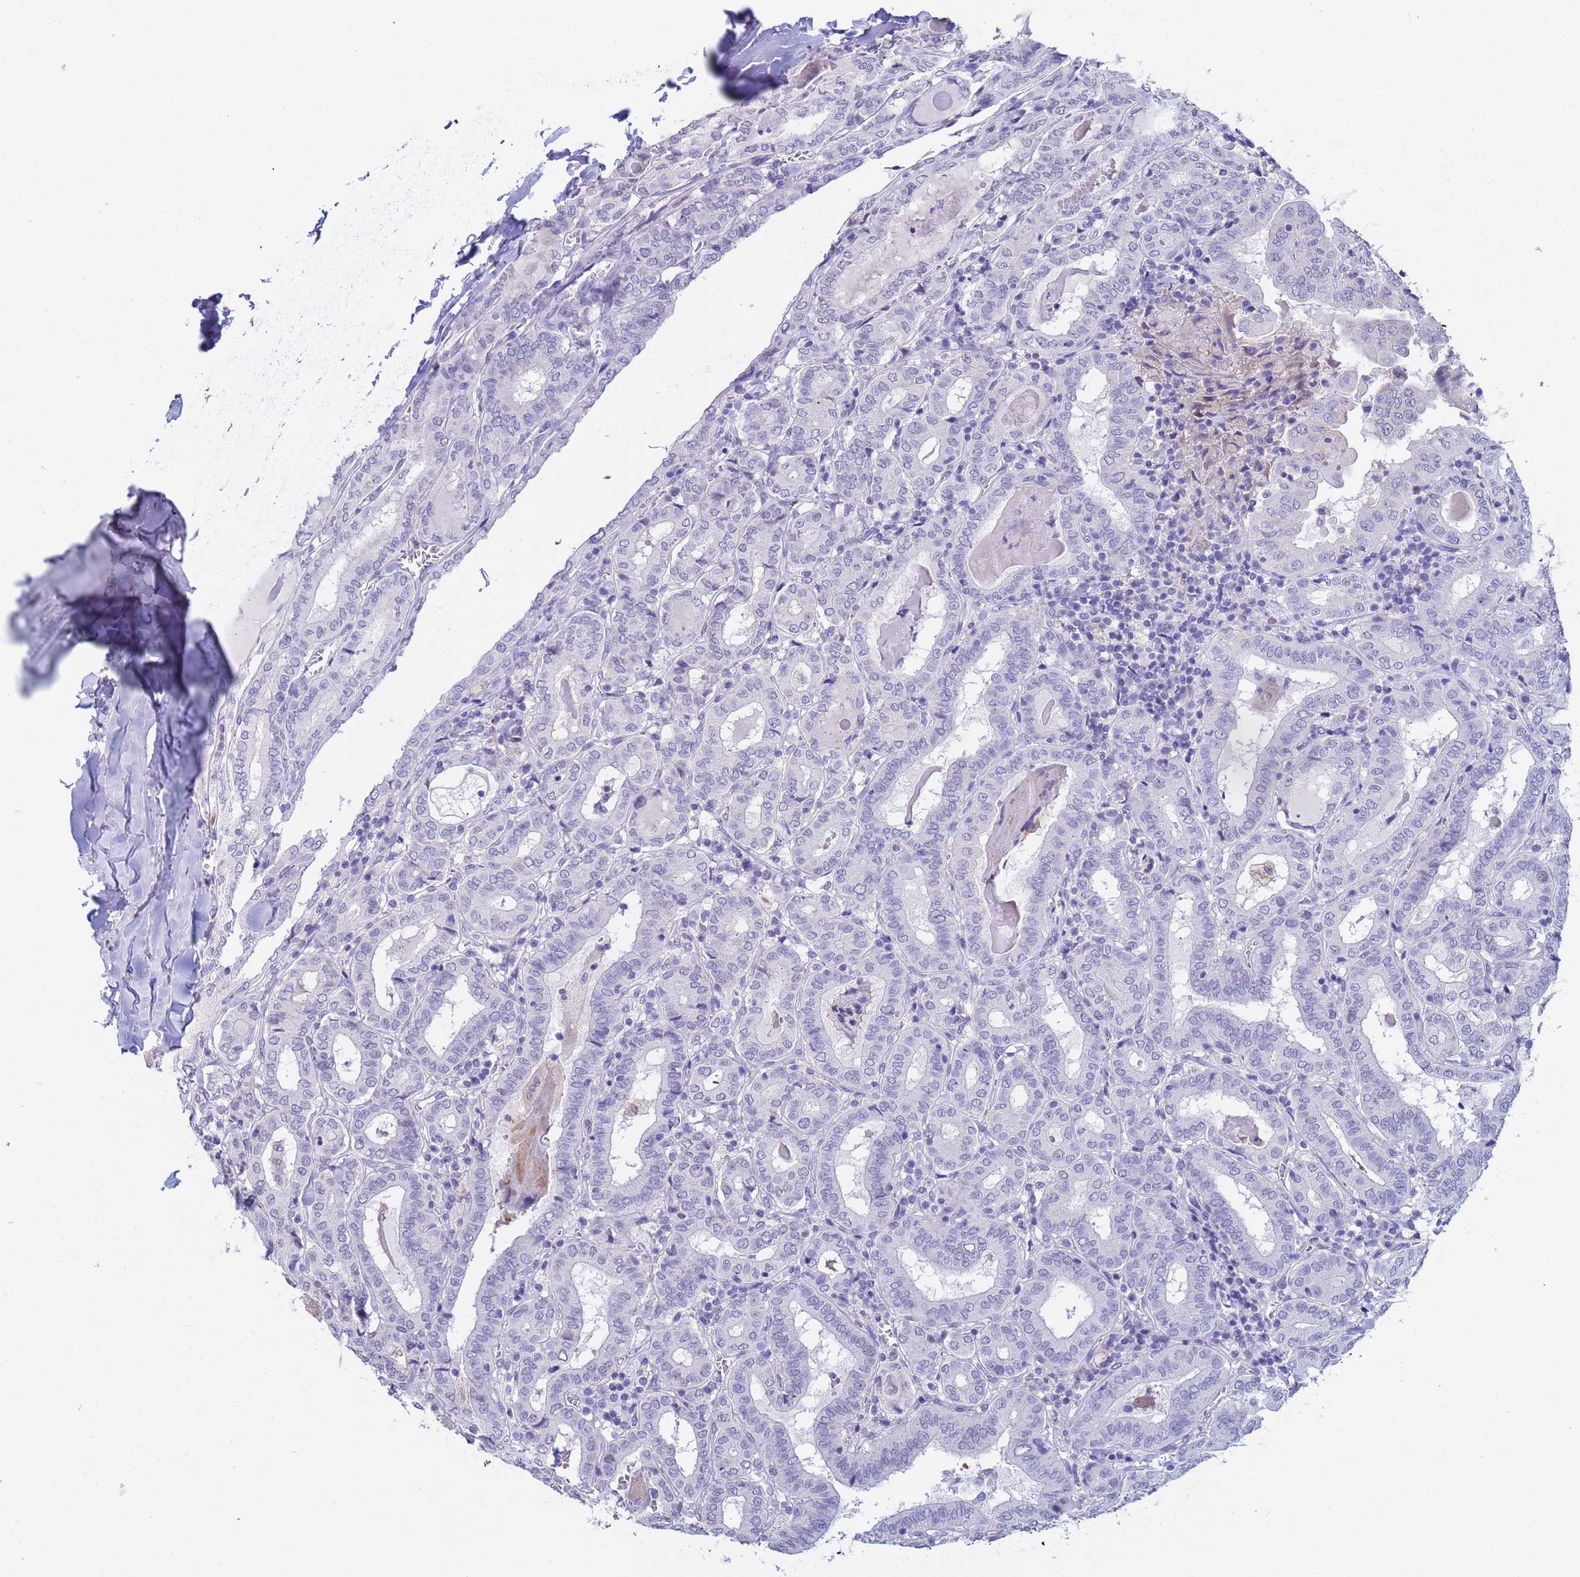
{"staining": {"intensity": "negative", "quantity": "none", "location": "none"}, "tissue": "thyroid cancer", "cell_type": "Tumor cells", "image_type": "cancer", "snomed": [{"axis": "morphology", "description": "Papillary adenocarcinoma, NOS"}, {"axis": "topography", "description": "Thyroid gland"}], "caption": "Tumor cells are negative for brown protein staining in thyroid cancer (papillary adenocarcinoma). (Stains: DAB IHC with hematoxylin counter stain, Microscopy: brightfield microscopy at high magnification).", "gene": "CSTB", "patient": {"sex": "female", "age": 72}}